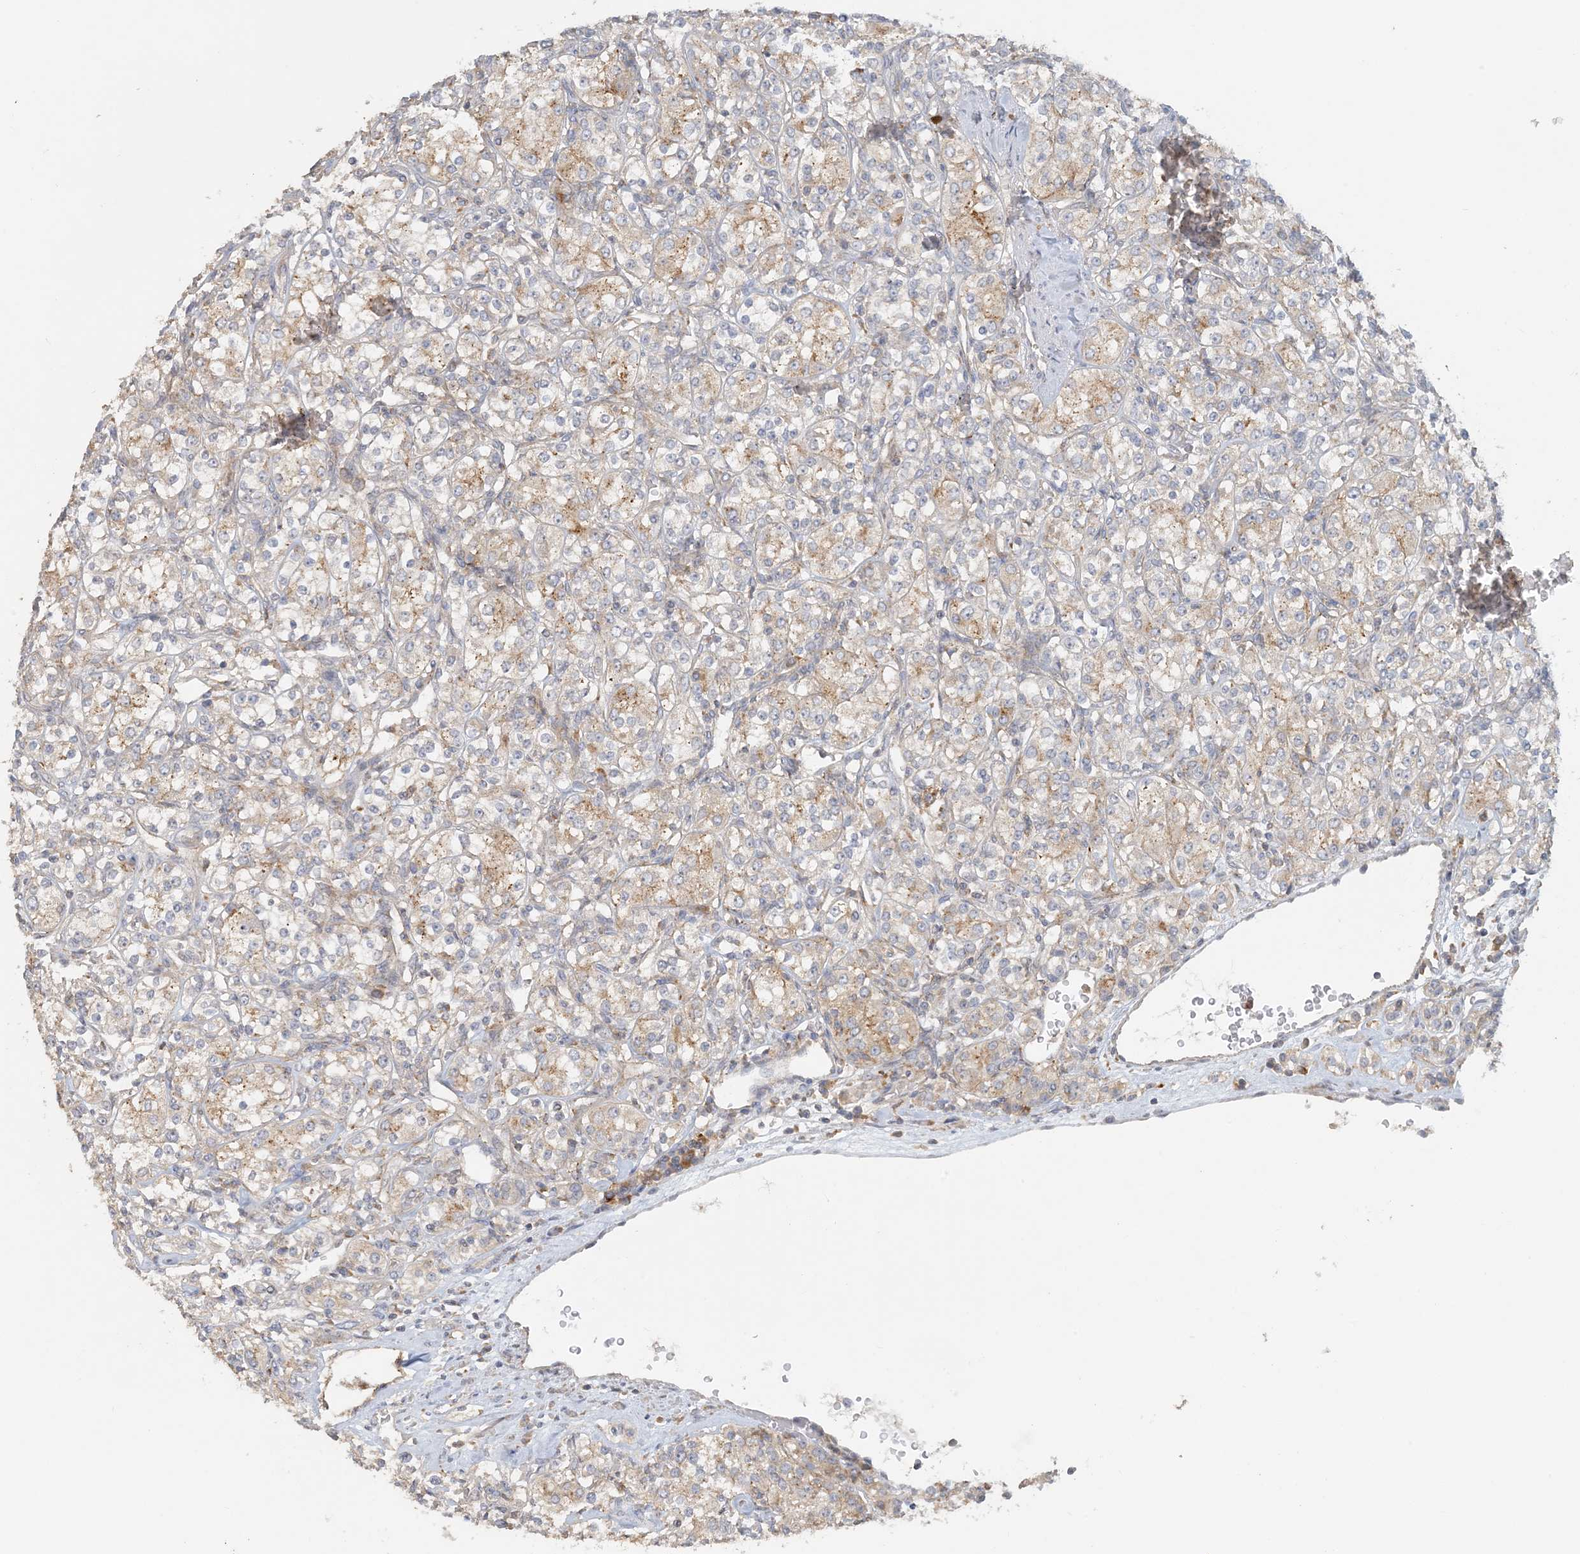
{"staining": {"intensity": "weak", "quantity": "25%-75%", "location": "cytoplasmic/membranous"}, "tissue": "renal cancer", "cell_type": "Tumor cells", "image_type": "cancer", "snomed": [{"axis": "morphology", "description": "Adenocarcinoma, NOS"}, {"axis": "topography", "description": "Kidney"}], "caption": "Protein expression analysis of renal cancer demonstrates weak cytoplasmic/membranous expression in approximately 25%-75% of tumor cells.", "gene": "SPPL2A", "patient": {"sex": "male", "age": 77}}